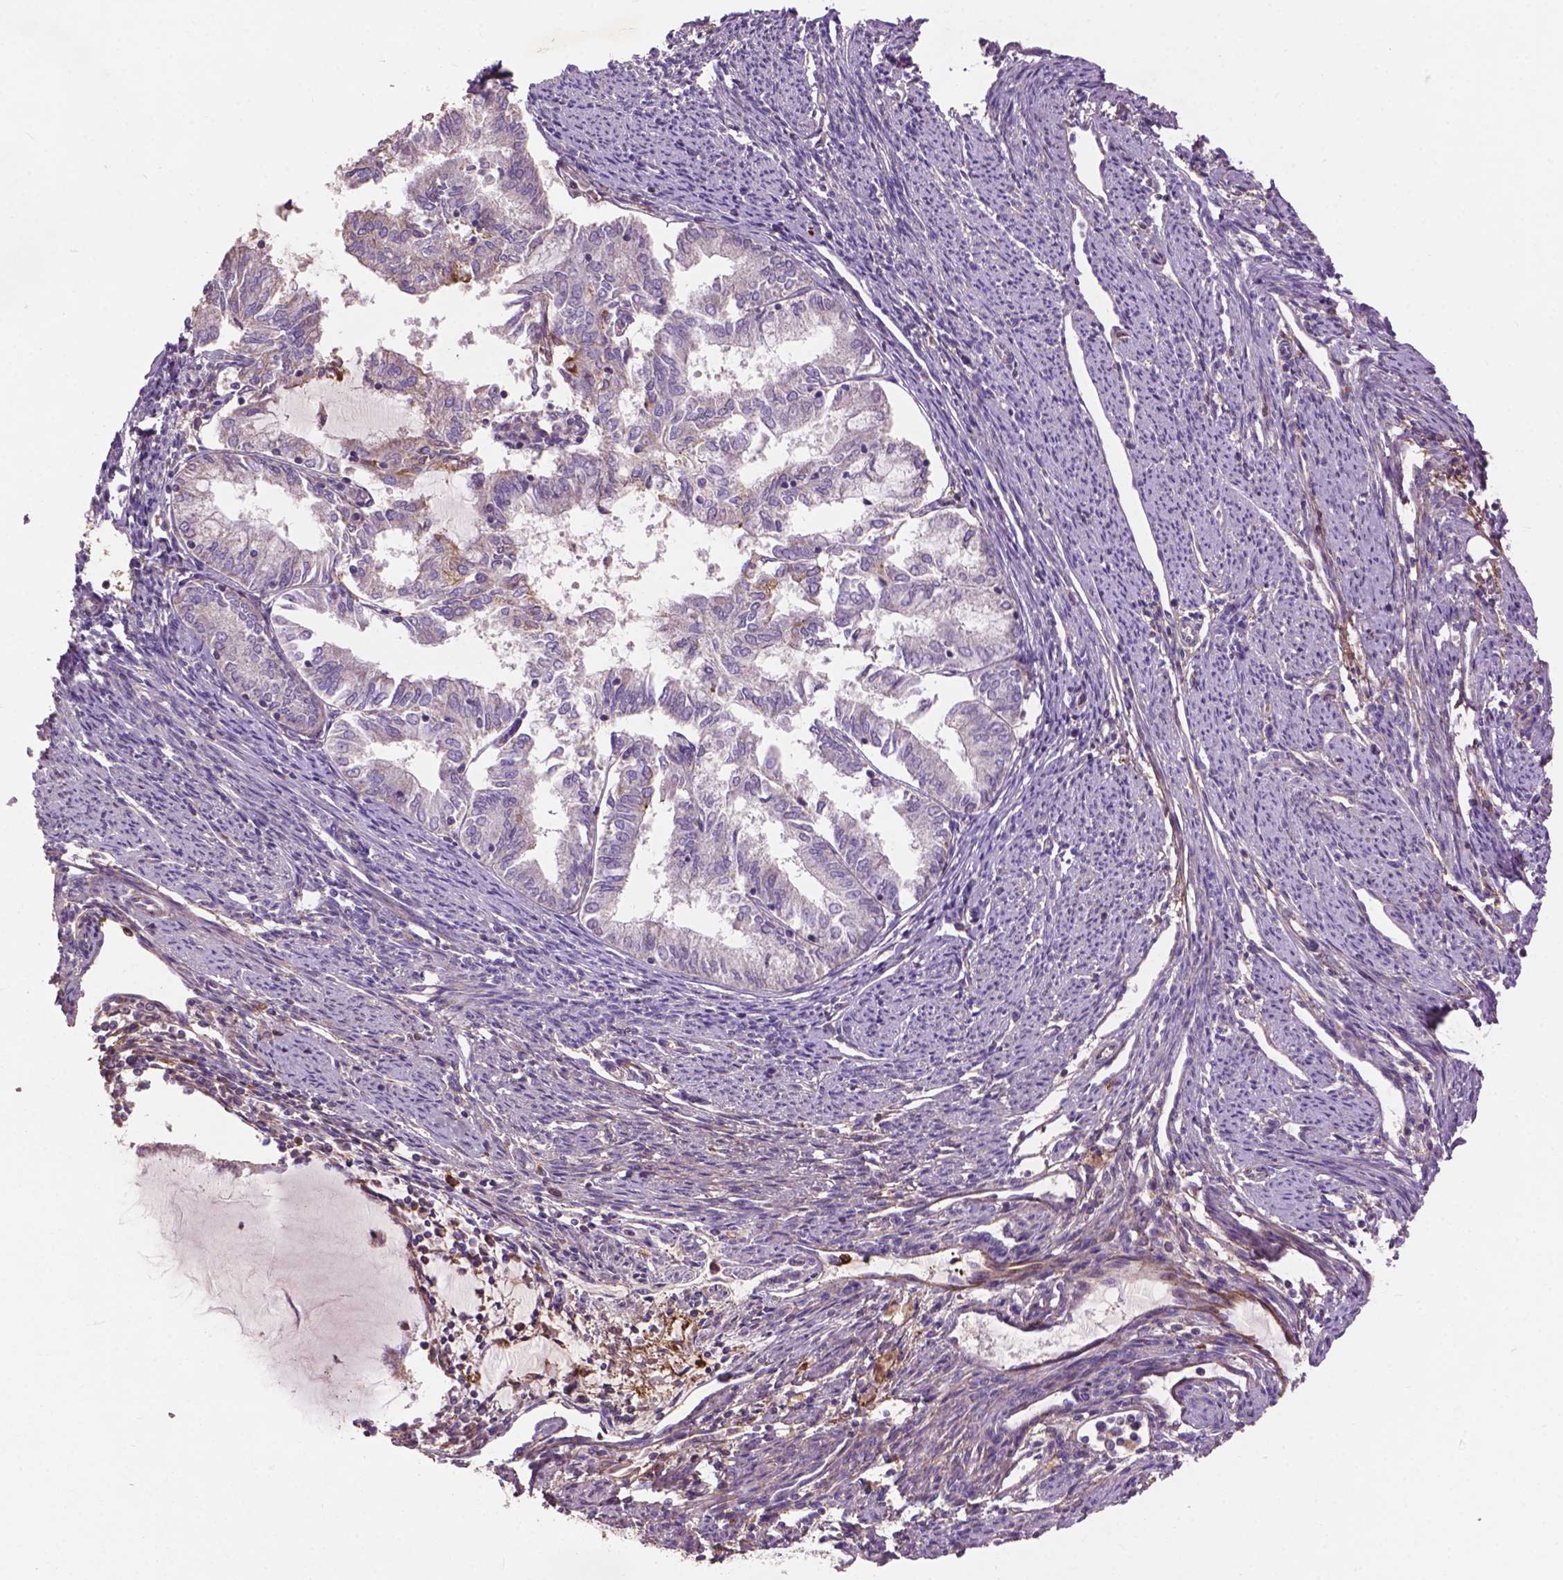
{"staining": {"intensity": "negative", "quantity": "none", "location": "none"}, "tissue": "endometrial cancer", "cell_type": "Tumor cells", "image_type": "cancer", "snomed": [{"axis": "morphology", "description": "Adenocarcinoma, NOS"}, {"axis": "topography", "description": "Endometrium"}], "caption": "A photomicrograph of human endometrial cancer (adenocarcinoma) is negative for staining in tumor cells.", "gene": "LRRC3C", "patient": {"sex": "female", "age": 79}}